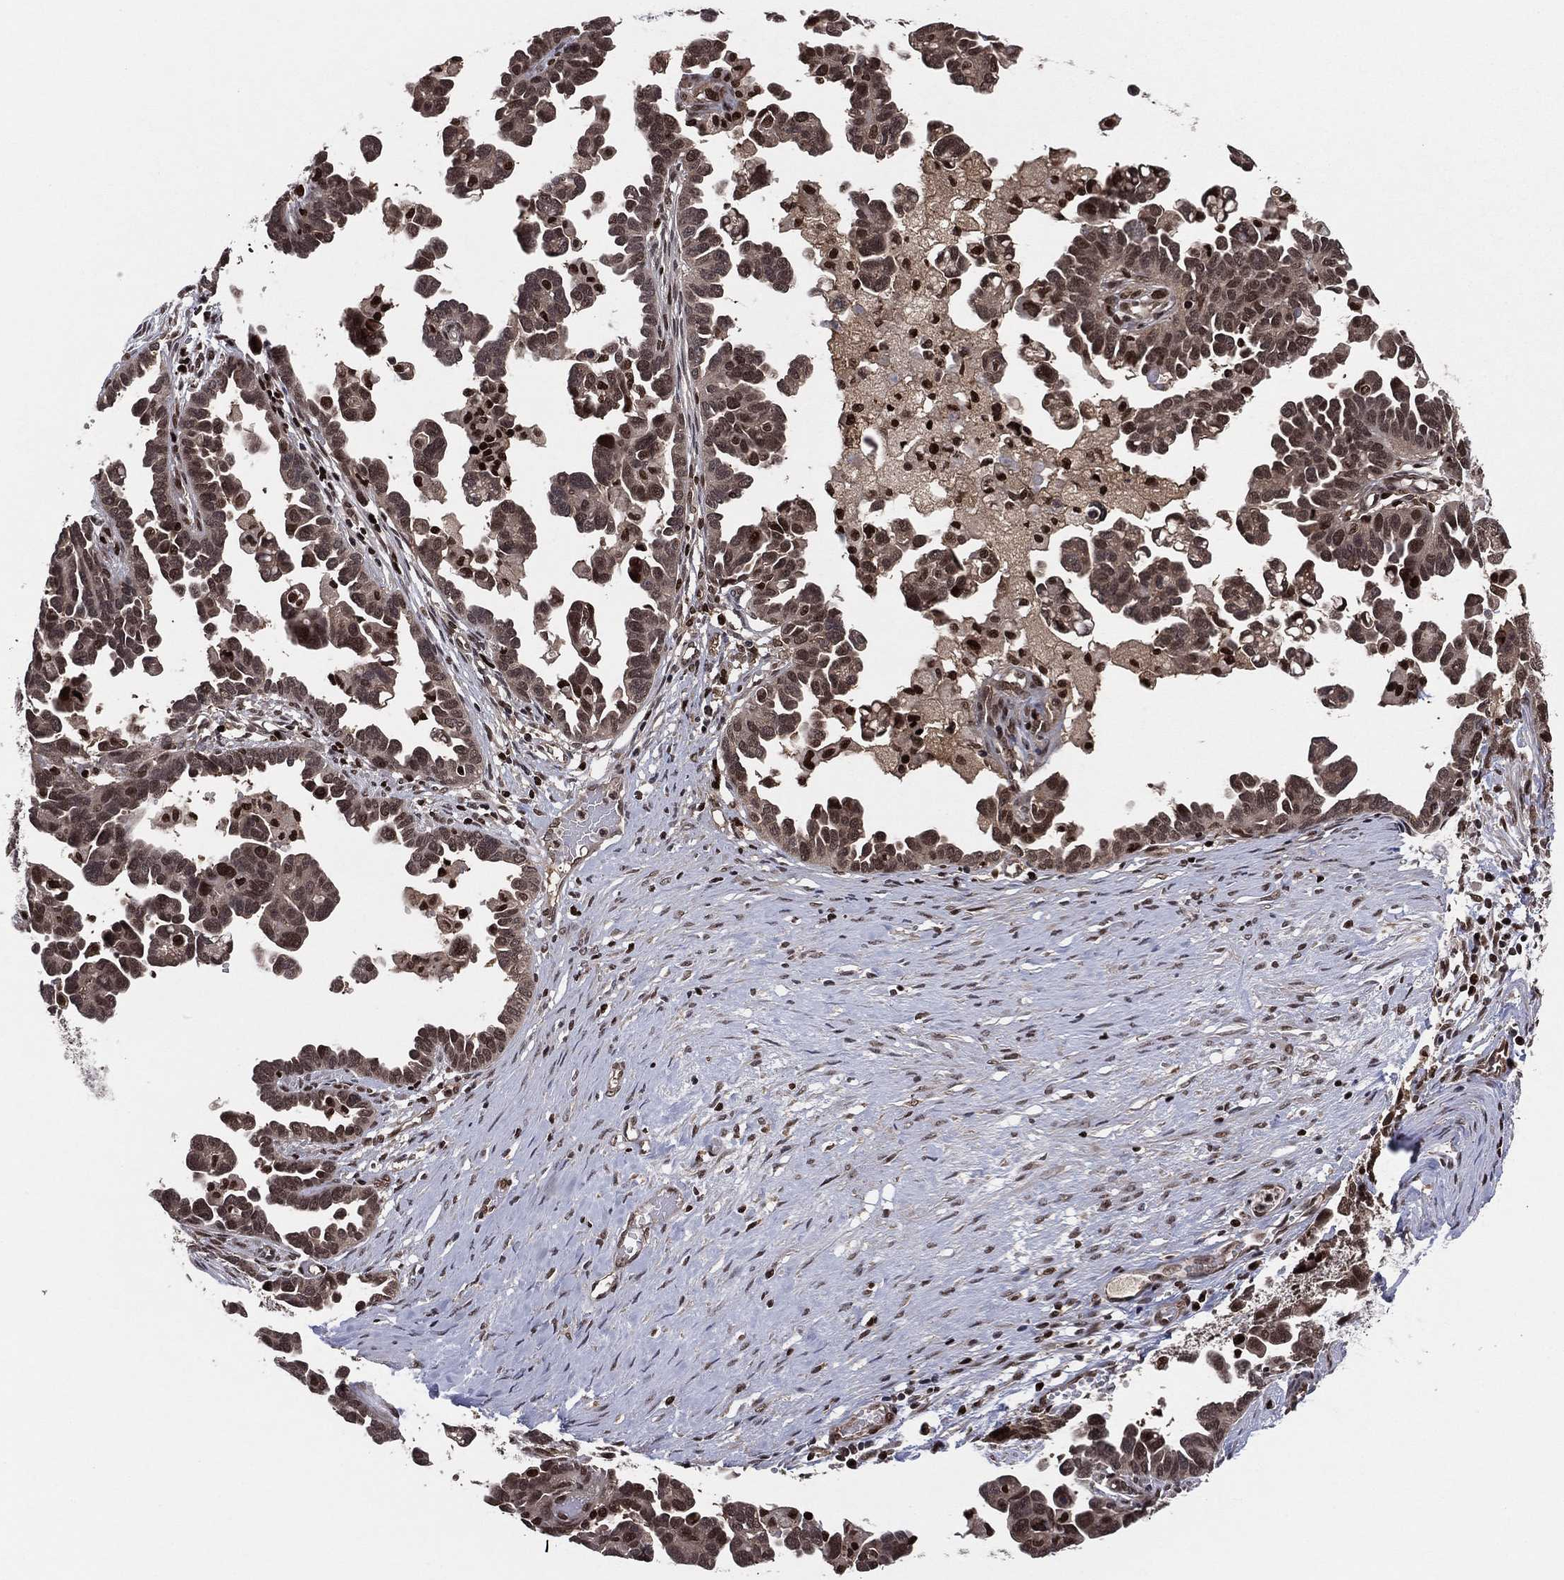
{"staining": {"intensity": "strong", "quantity": ">75%", "location": "cytoplasmic/membranous,nuclear"}, "tissue": "ovarian cancer", "cell_type": "Tumor cells", "image_type": "cancer", "snomed": [{"axis": "morphology", "description": "Cystadenocarcinoma, serous, NOS"}, {"axis": "topography", "description": "Ovary"}], "caption": "IHC (DAB) staining of human serous cystadenocarcinoma (ovarian) reveals strong cytoplasmic/membranous and nuclear protein positivity in about >75% of tumor cells.", "gene": "PSMA1", "patient": {"sex": "female", "age": 54}}